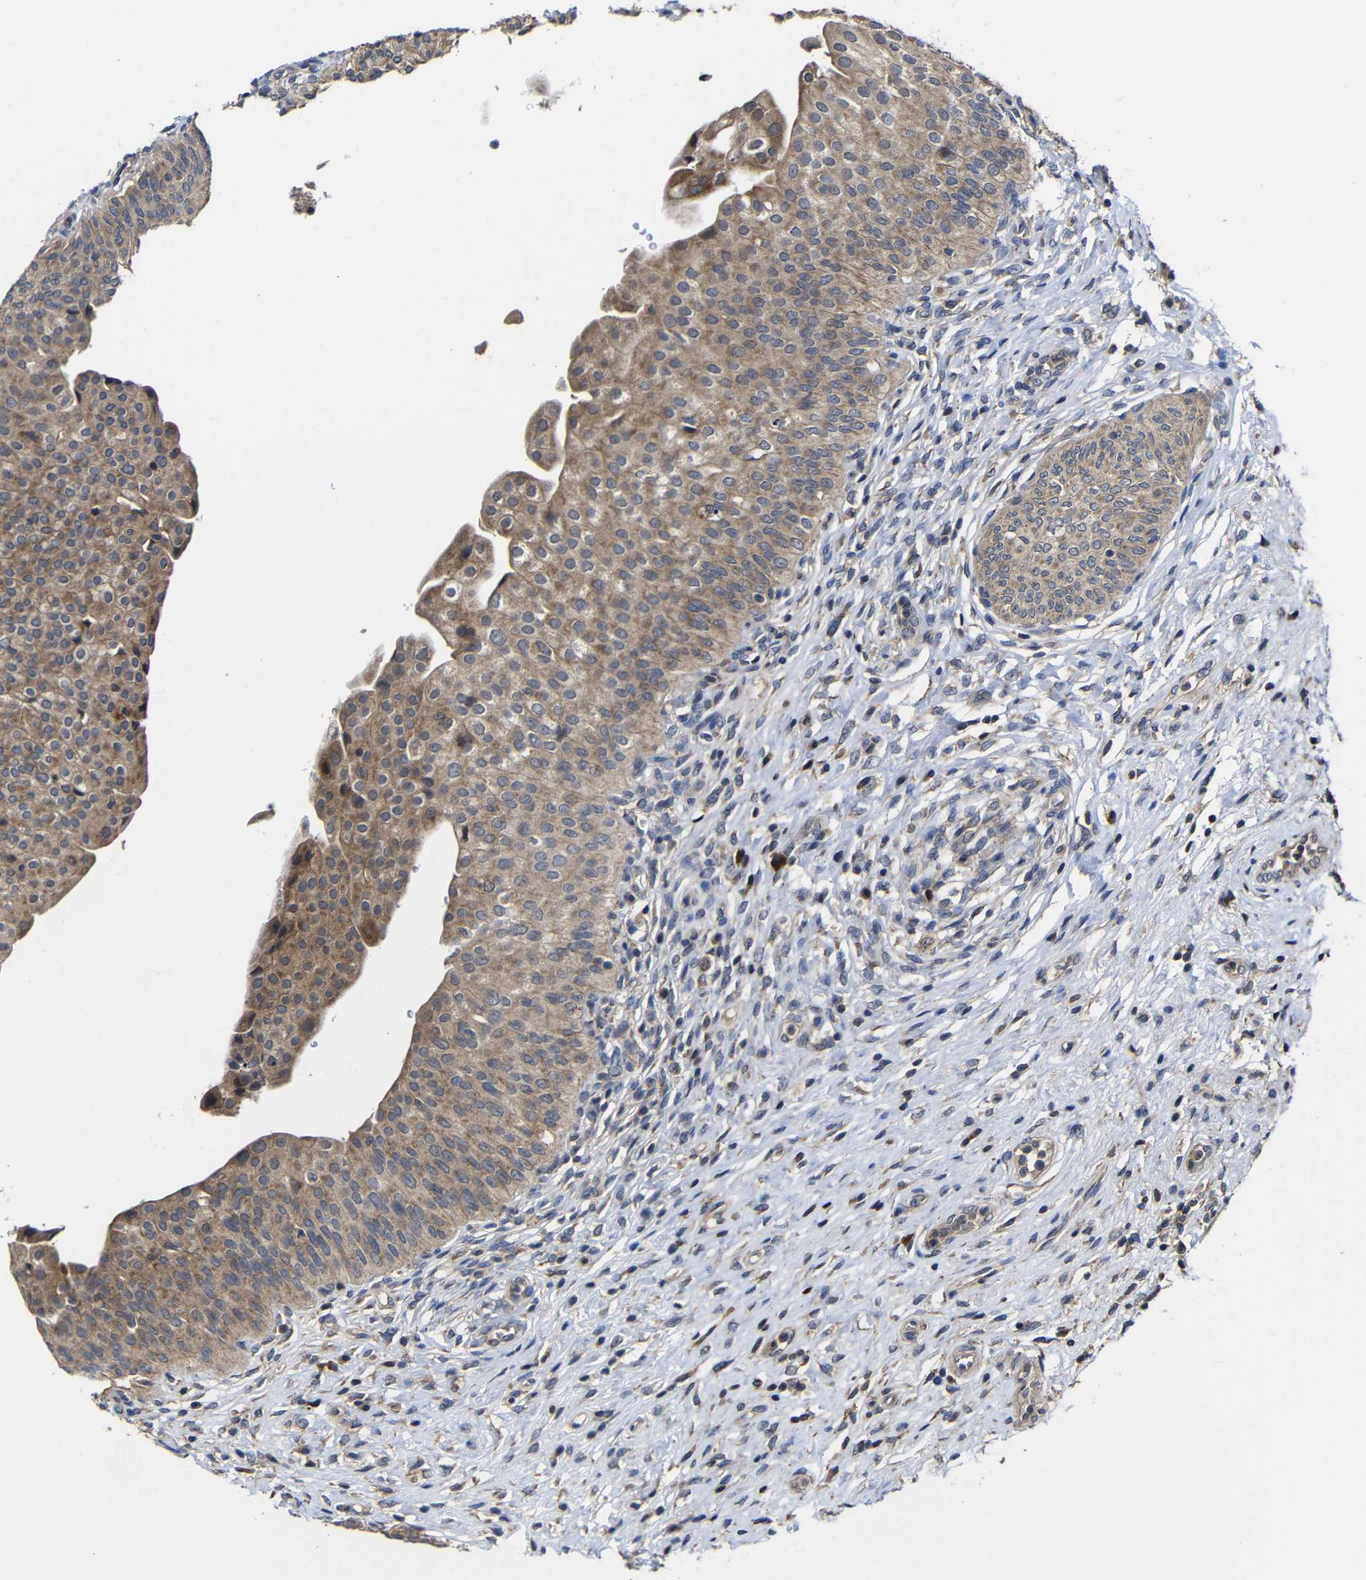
{"staining": {"intensity": "moderate", "quantity": ">75%", "location": "cytoplasmic/membranous"}, "tissue": "urinary bladder", "cell_type": "Urothelial cells", "image_type": "normal", "snomed": [{"axis": "morphology", "description": "Normal tissue, NOS"}, {"axis": "topography", "description": "Urinary bladder"}], "caption": "The photomicrograph exhibits immunohistochemical staining of benign urinary bladder. There is moderate cytoplasmic/membranous staining is identified in approximately >75% of urothelial cells. The staining was performed using DAB to visualize the protein expression in brown, while the nuclei were stained in blue with hematoxylin (Magnification: 20x).", "gene": "LPAR5", "patient": {"sex": "male", "age": 46}}